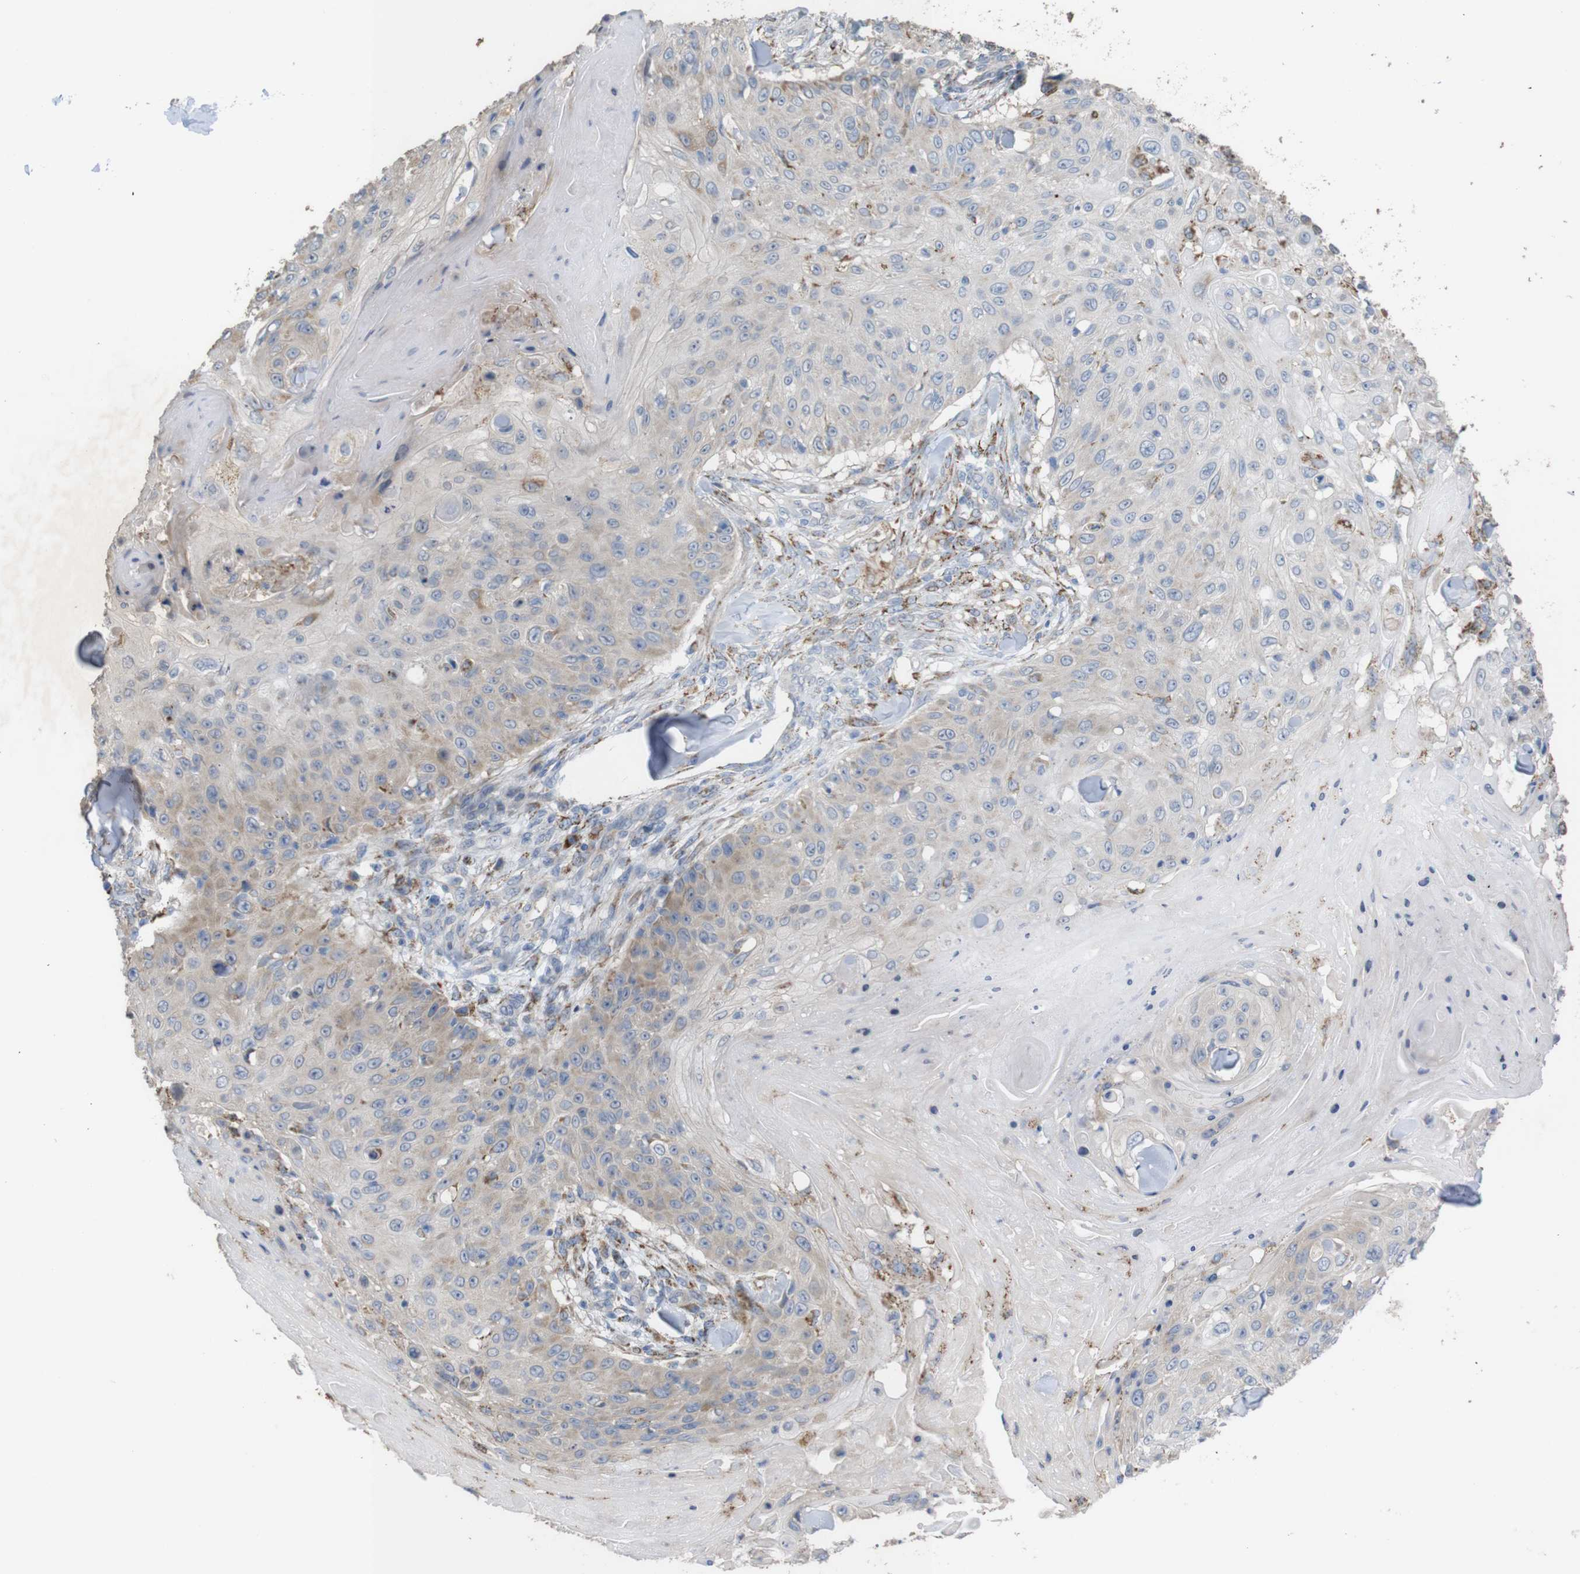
{"staining": {"intensity": "moderate", "quantity": "25%-75%", "location": "cytoplasmic/membranous"}, "tissue": "skin cancer", "cell_type": "Tumor cells", "image_type": "cancer", "snomed": [{"axis": "morphology", "description": "Squamous cell carcinoma, NOS"}, {"axis": "topography", "description": "Skin"}], "caption": "Human skin squamous cell carcinoma stained with a protein marker shows moderate staining in tumor cells.", "gene": "PTPRR", "patient": {"sex": "male", "age": 86}}